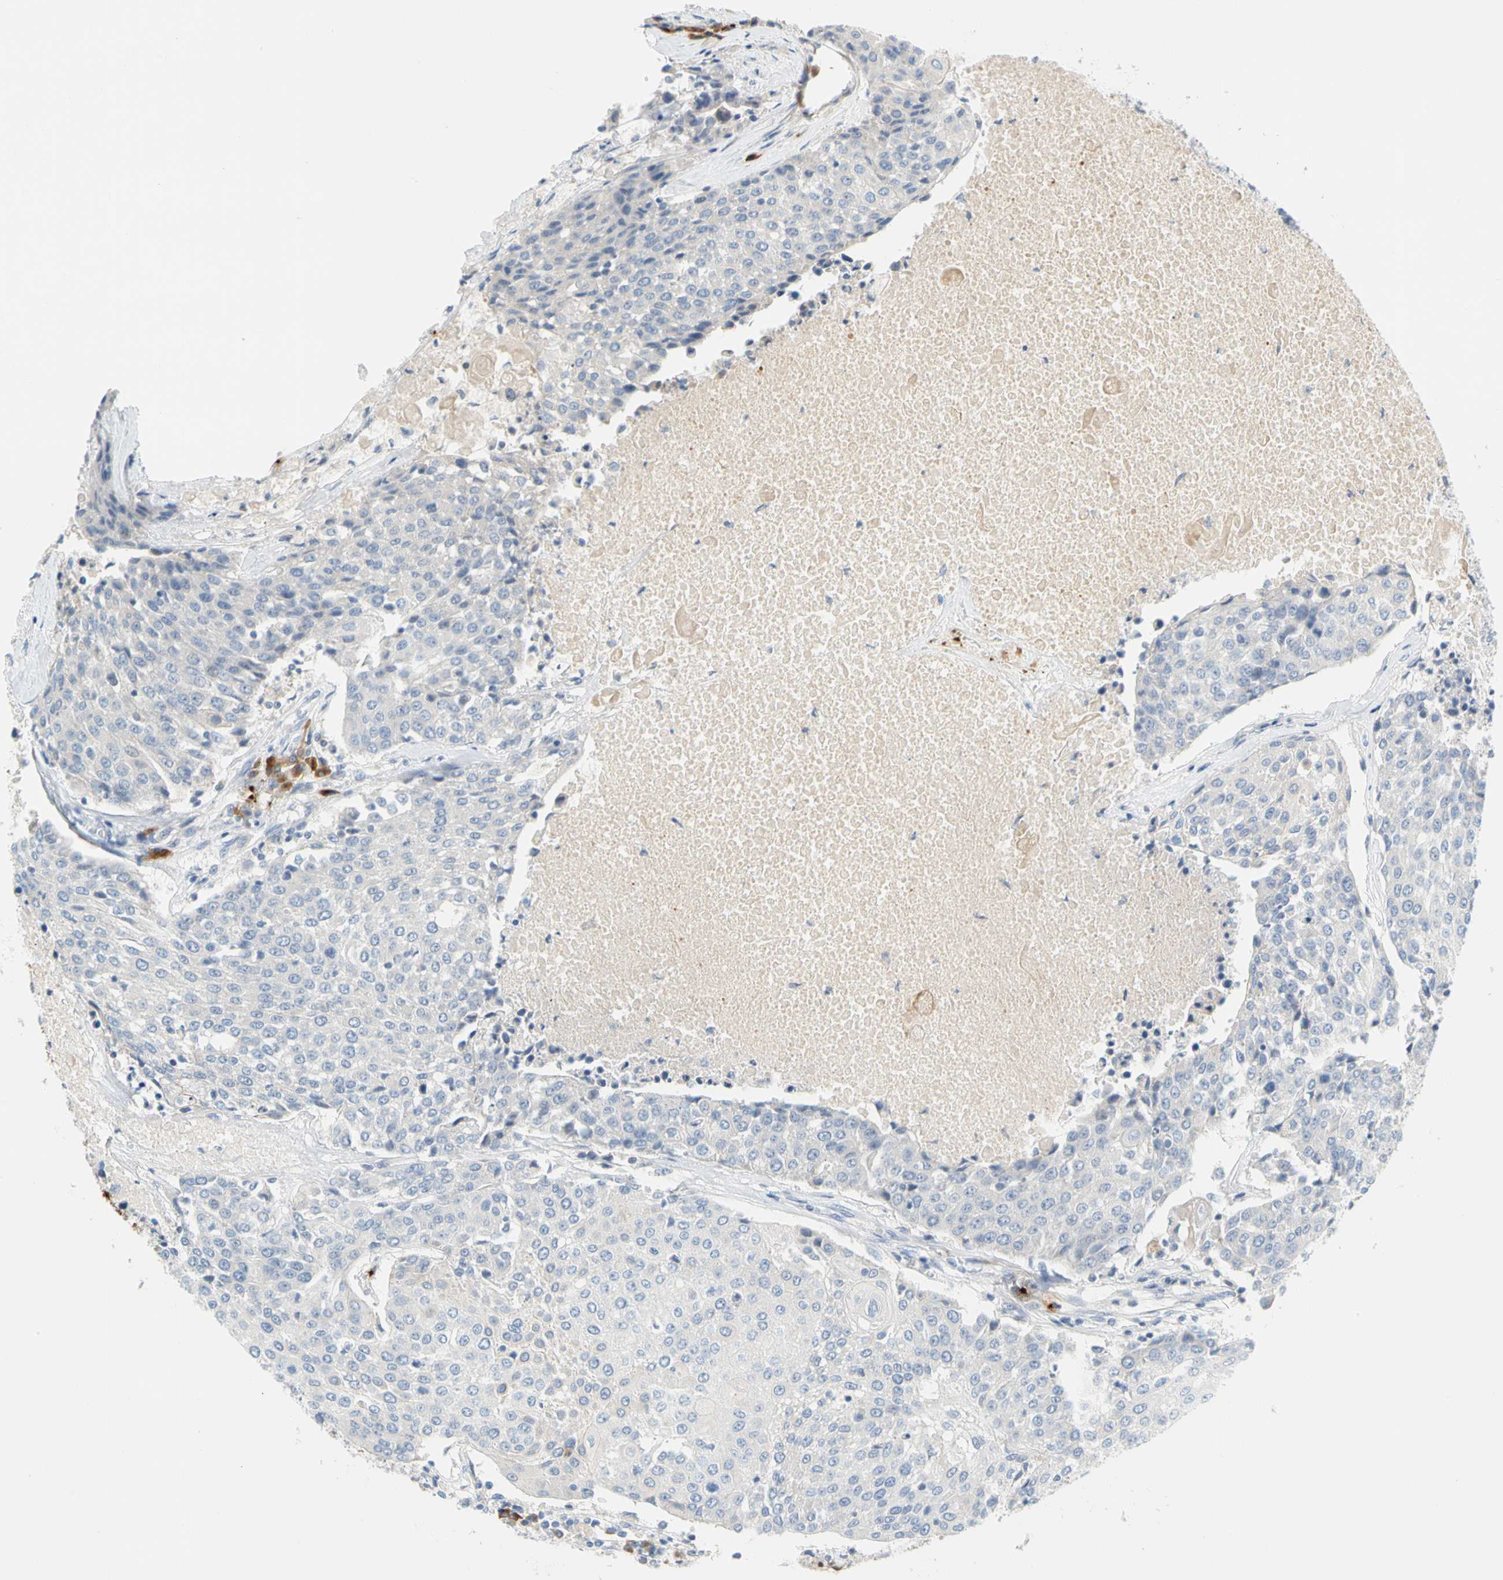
{"staining": {"intensity": "negative", "quantity": "none", "location": "none"}, "tissue": "urothelial cancer", "cell_type": "Tumor cells", "image_type": "cancer", "snomed": [{"axis": "morphology", "description": "Urothelial carcinoma, High grade"}, {"axis": "topography", "description": "Urinary bladder"}], "caption": "Tumor cells are negative for protein expression in human urothelial carcinoma (high-grade).", "gene": "PPBP", "patient": {"sex": "female", "age": 85}}